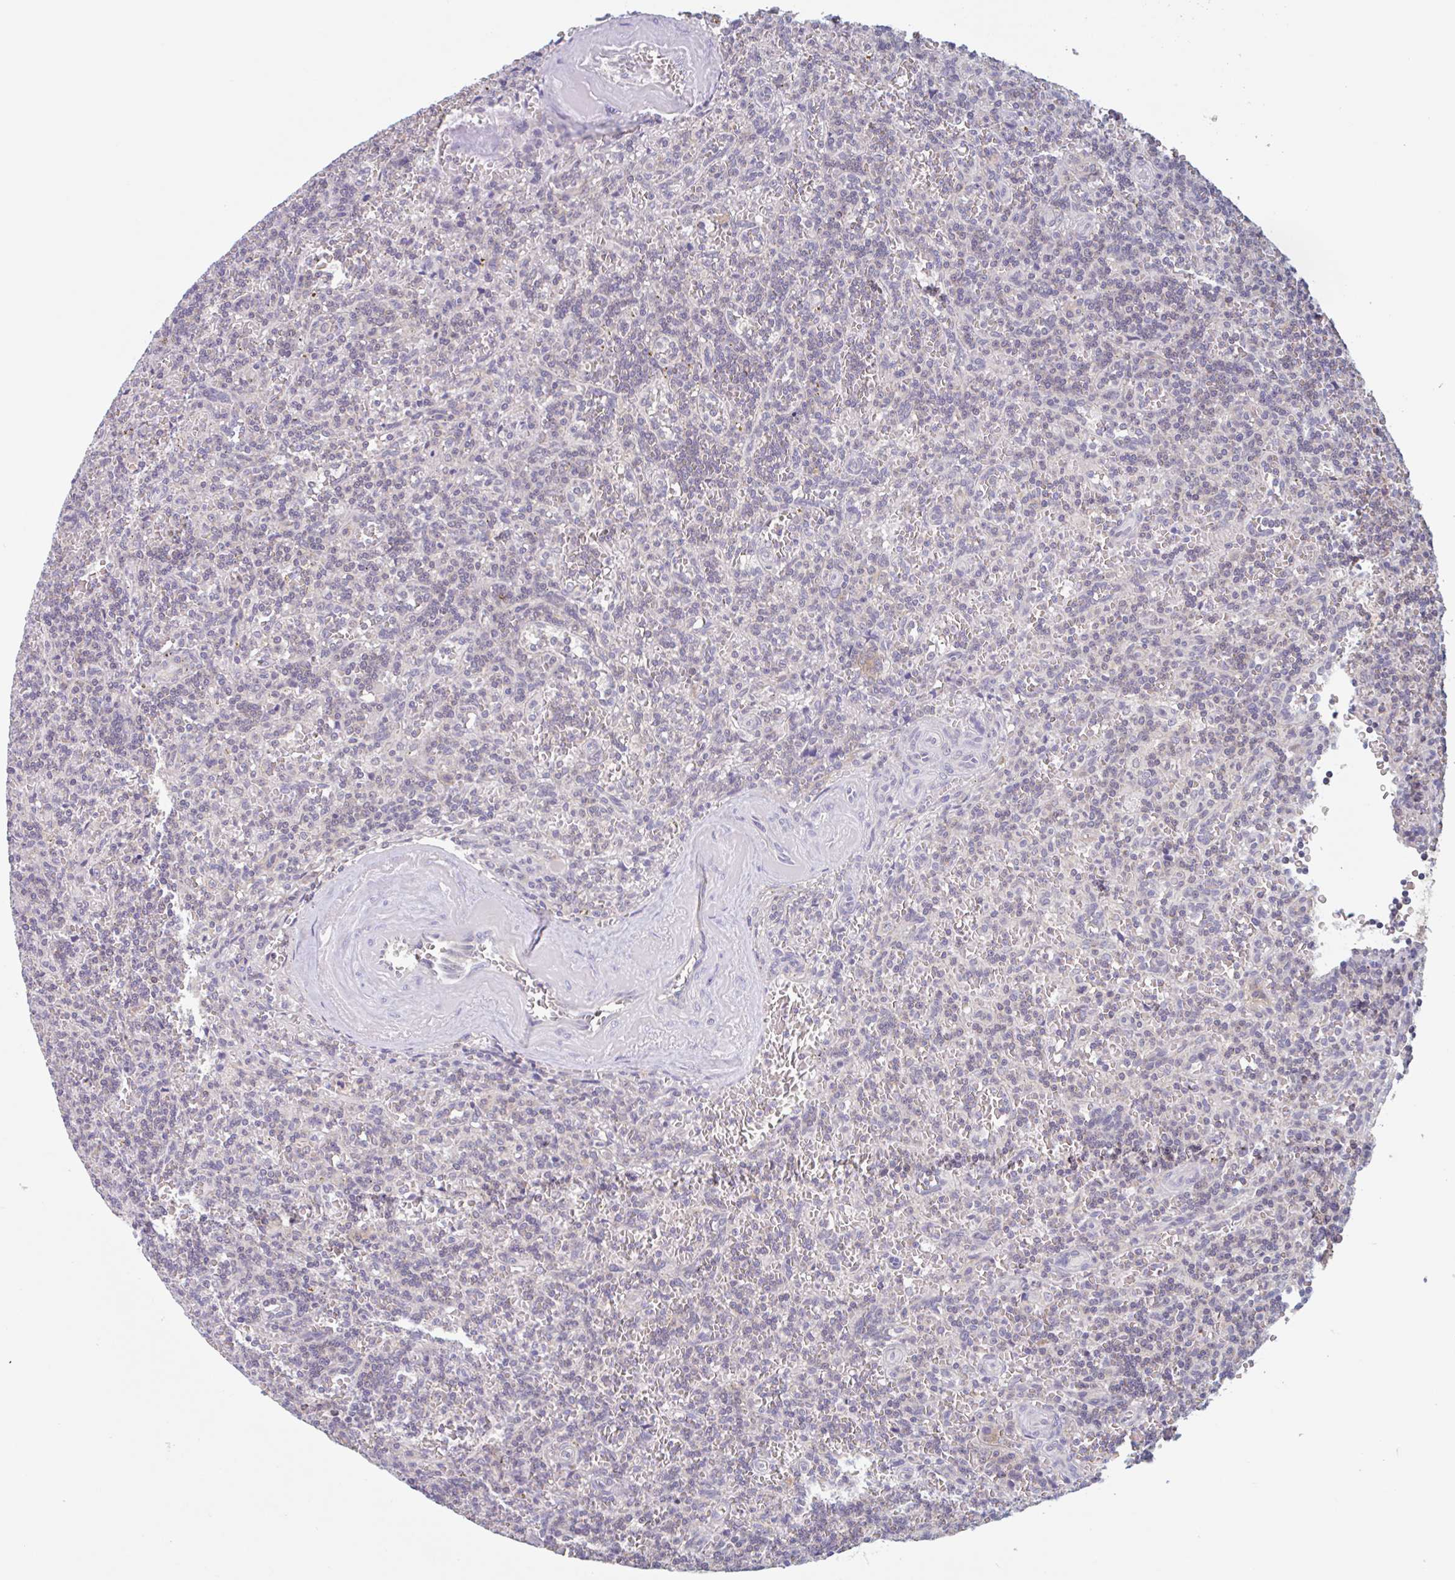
{"staining": {"intensity": "negative", "quantity": "none", "location": "none"}, "tissue": "lymphoma", "cell_type": "Tumor cells", "image_type": "cancer", "snomed": [{"axis": "morphology", "description": "Malignant lymphoma, non-Hodgkin's type, Low grade"}, {"axis": "topography", "description": "Spleen"}], "caption": "The photomicrograph exhibits no staining of tumor cells in lymphoma.", "gene": "SURF1", "patient": {"sex": "male", "age": 73}}